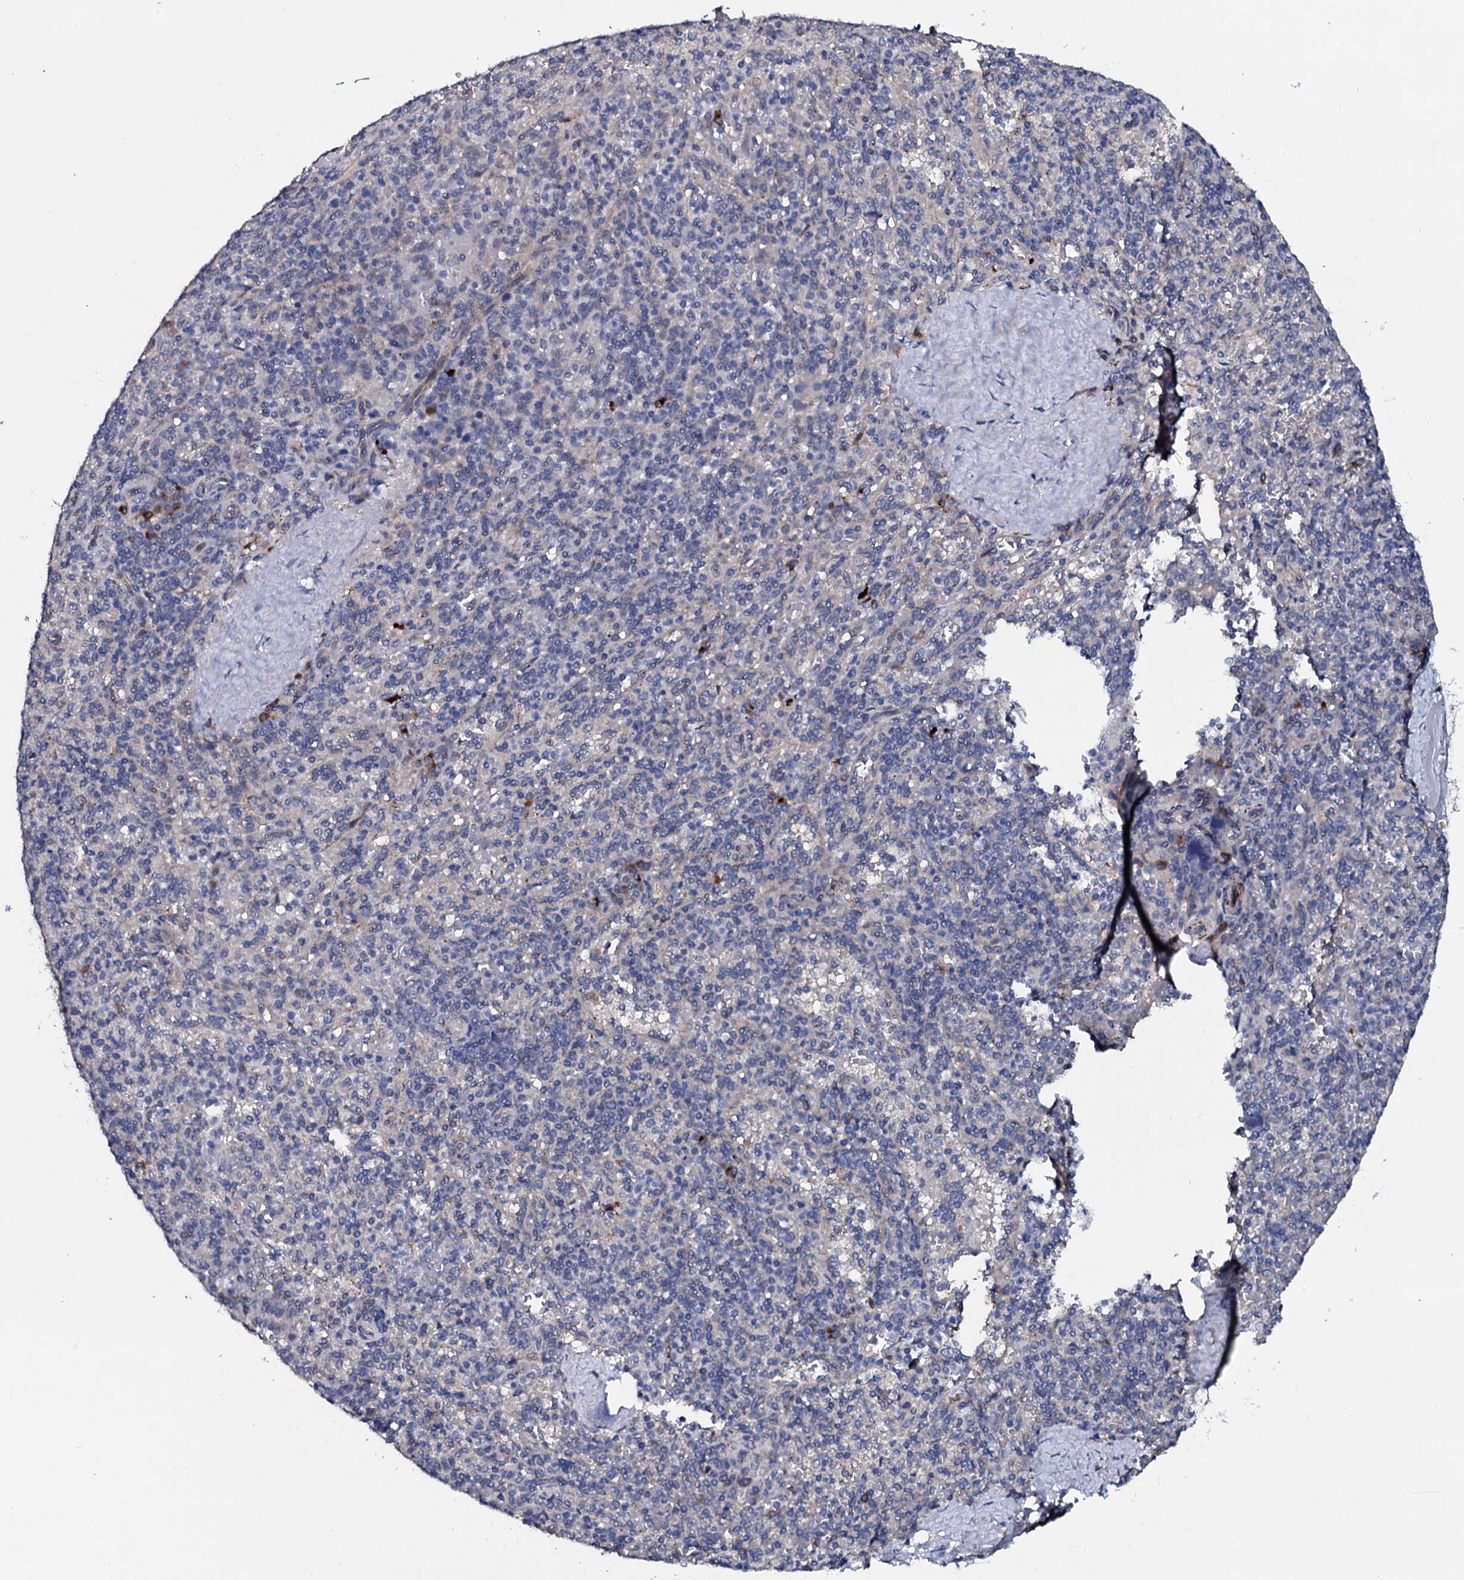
{"staining": {"intensity": "negative", "quantity": "none", "location": "none"}, "tissue": "spleen", "cell_type": "Cells in red pulp", "image_type": "normal", "snomed": [{"axis": "morphology", "description": "Normal tissue, NOS"}, {"axis": "topography", "description": "Spleen"}], "caption": "This is a micrograph of immunohistochemistry (IHC) staining of unremarkable spleen, which shows no staining in cells in red pulp.", "gene": "IL12B", "patient": {"sex": "male", "age": 82}}